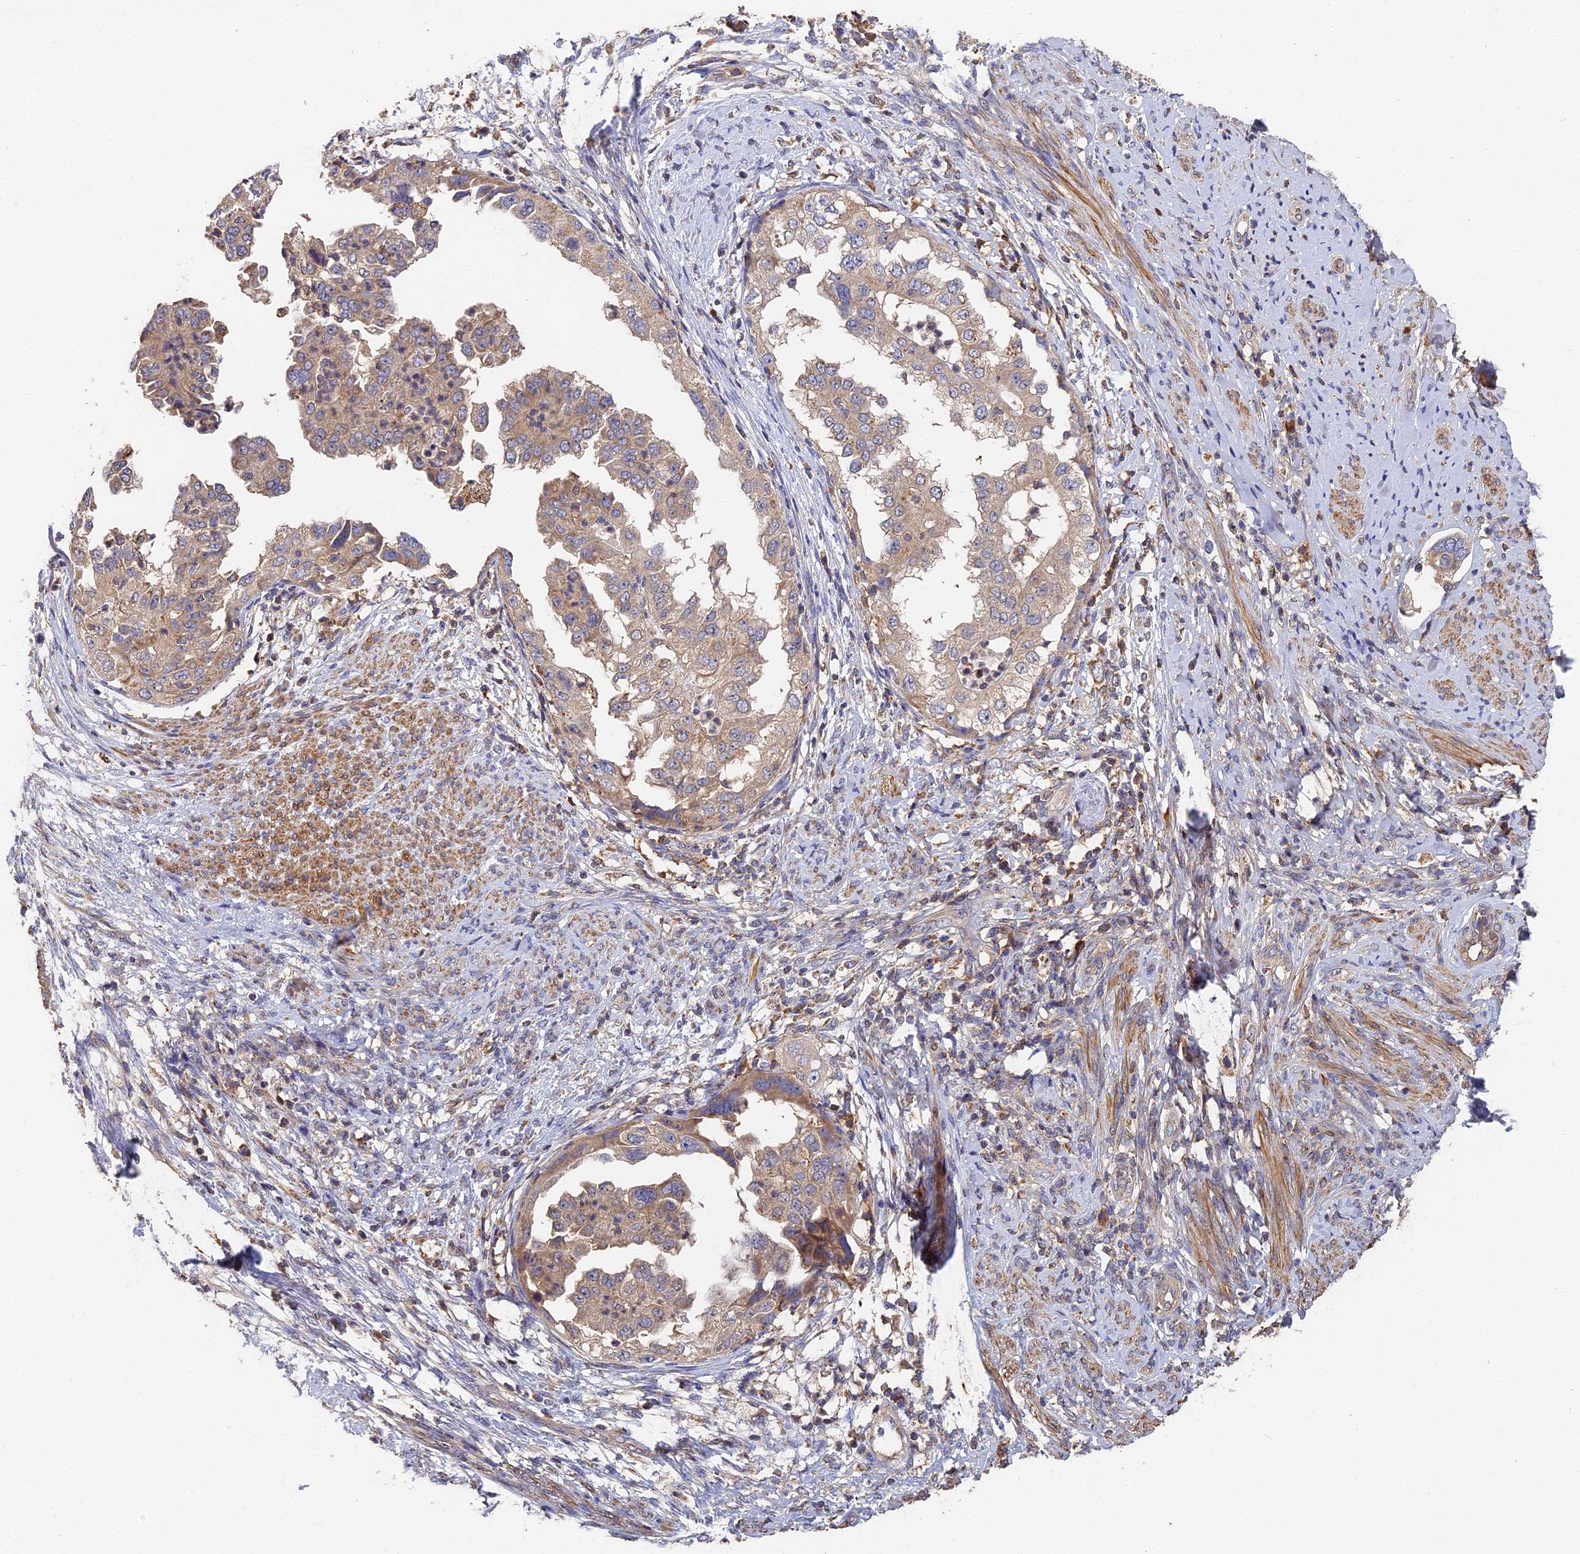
{"staining": {"intensity": "weak", "quantity": ">75%", "location": "cytoplasmic/membranous"}, "tissue": "endometrial cancer", "cell_type": "Tumor cells", "image_type": "cancer", "snomed": [{"axis": "morphology", "description": "Adenocarcinoma, NOS"}, {"axis": "topography", "description": "Endometrium"}], "caption": "A brown stain shows weak cytoplasmic/membranous expression of a protein in human endometrial adenocarcinoma tumor cells. The staining was performed using DAB (3,3'-diaminobenzidine), with brown indicating positive protein expression. Nuclei are stained blue with hematoxylin.", "gene": "DHRS11", "patient": {"sex": "female", "age": 85}}